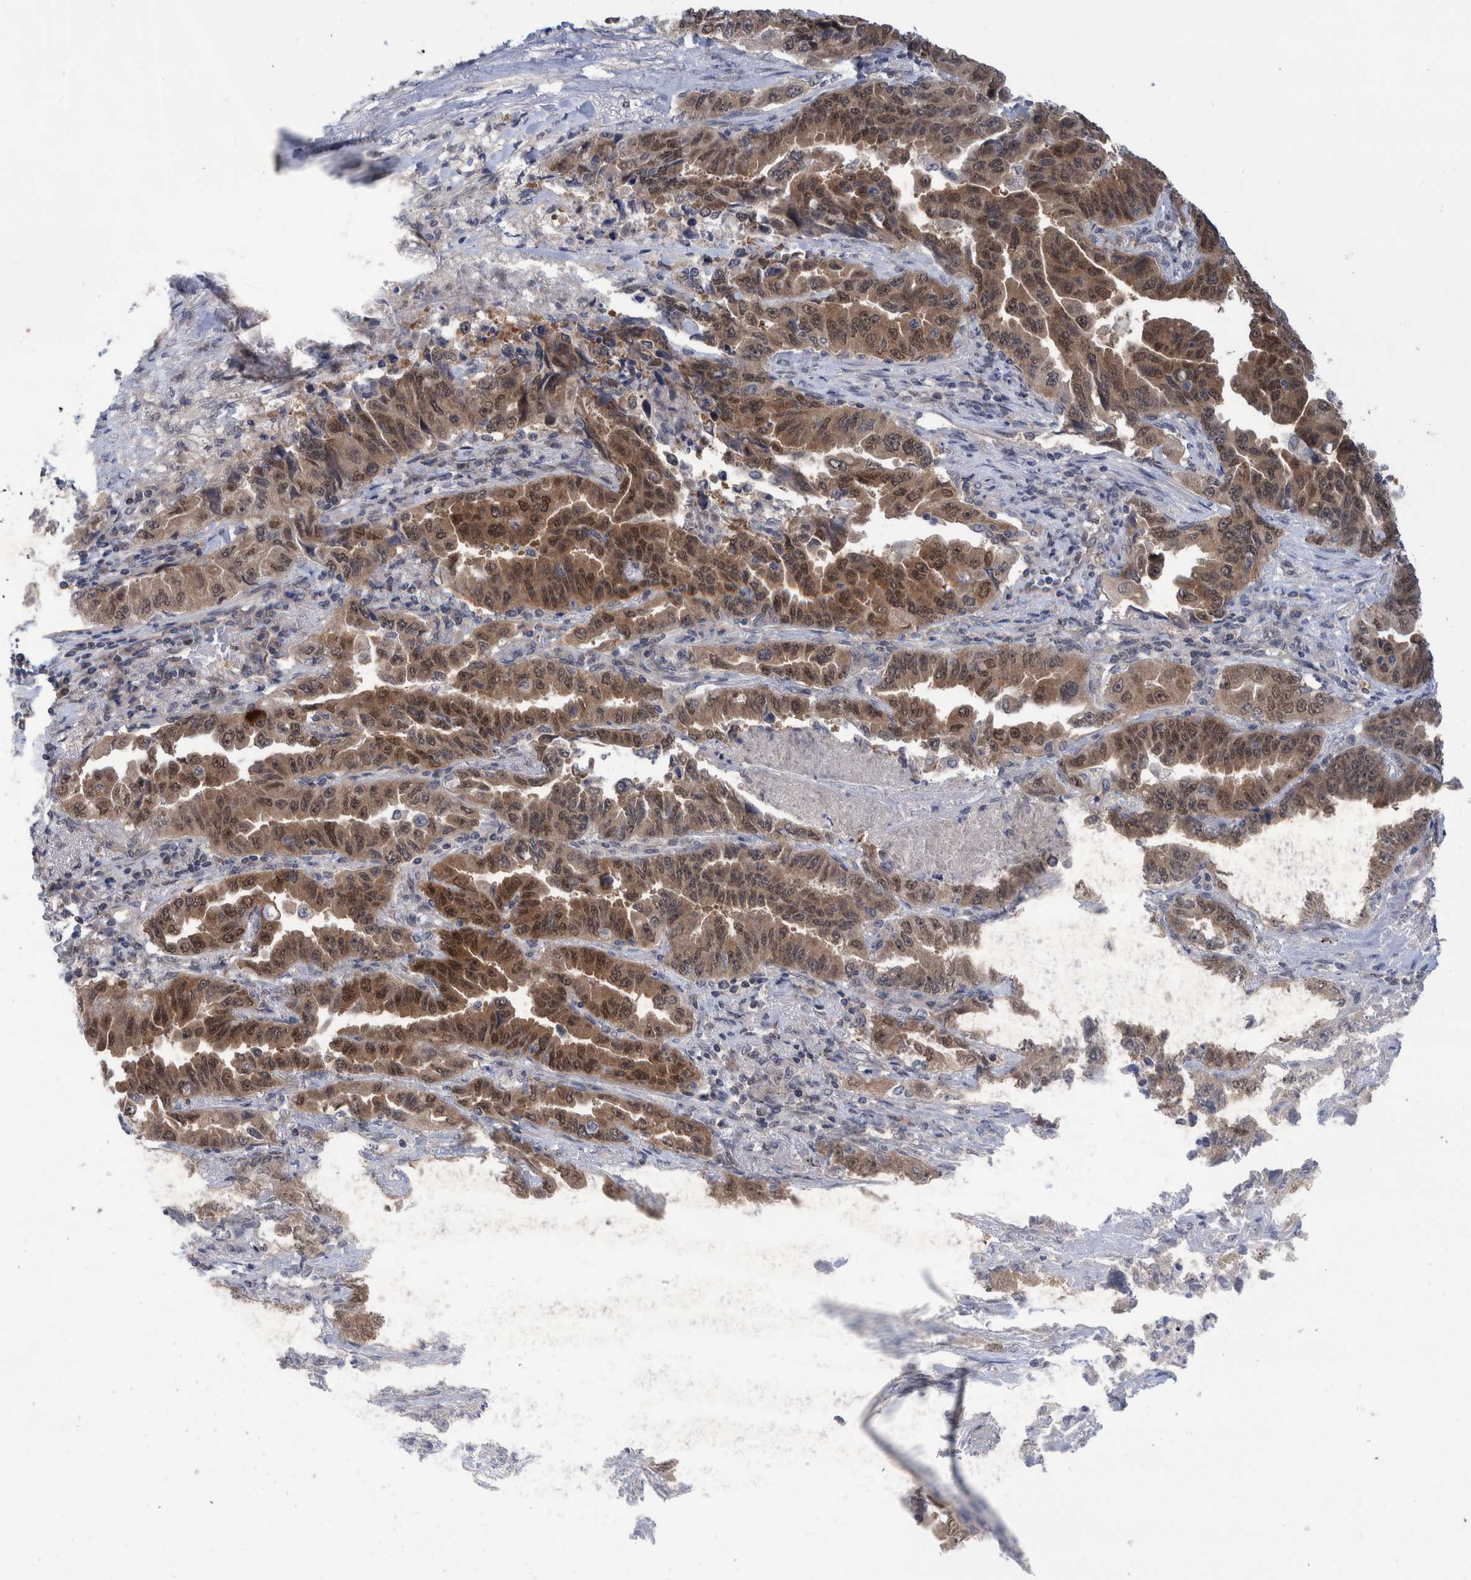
{"staining": {"intensity": "moderate", "quantity": "25%-75%", "location": "cytoplasmic/membranous,nuclear"}, "tissue": "lung cancer", "cell_type": "Tumor cells", "image_type": "cancer", "snomed": [{"axis": "morphology", "description": "Adenocarcinoma, NOS"}, {"axis": "topography", "description": "Lung"}], "caption": "Immunohistochemical staining of lung cancer displays medium levels of moderate cytoplasmic/membranous and nuclear expression in approximately 25%-75% of tumor cells. Using DAB (3,3'-diaminobenzidine) (brown) and hematoxylin (blue) stains, captured at high magnification using brightfield microscopy.", "gene": "PLPBP", "patient": {"sex": "female", "age": 51}}